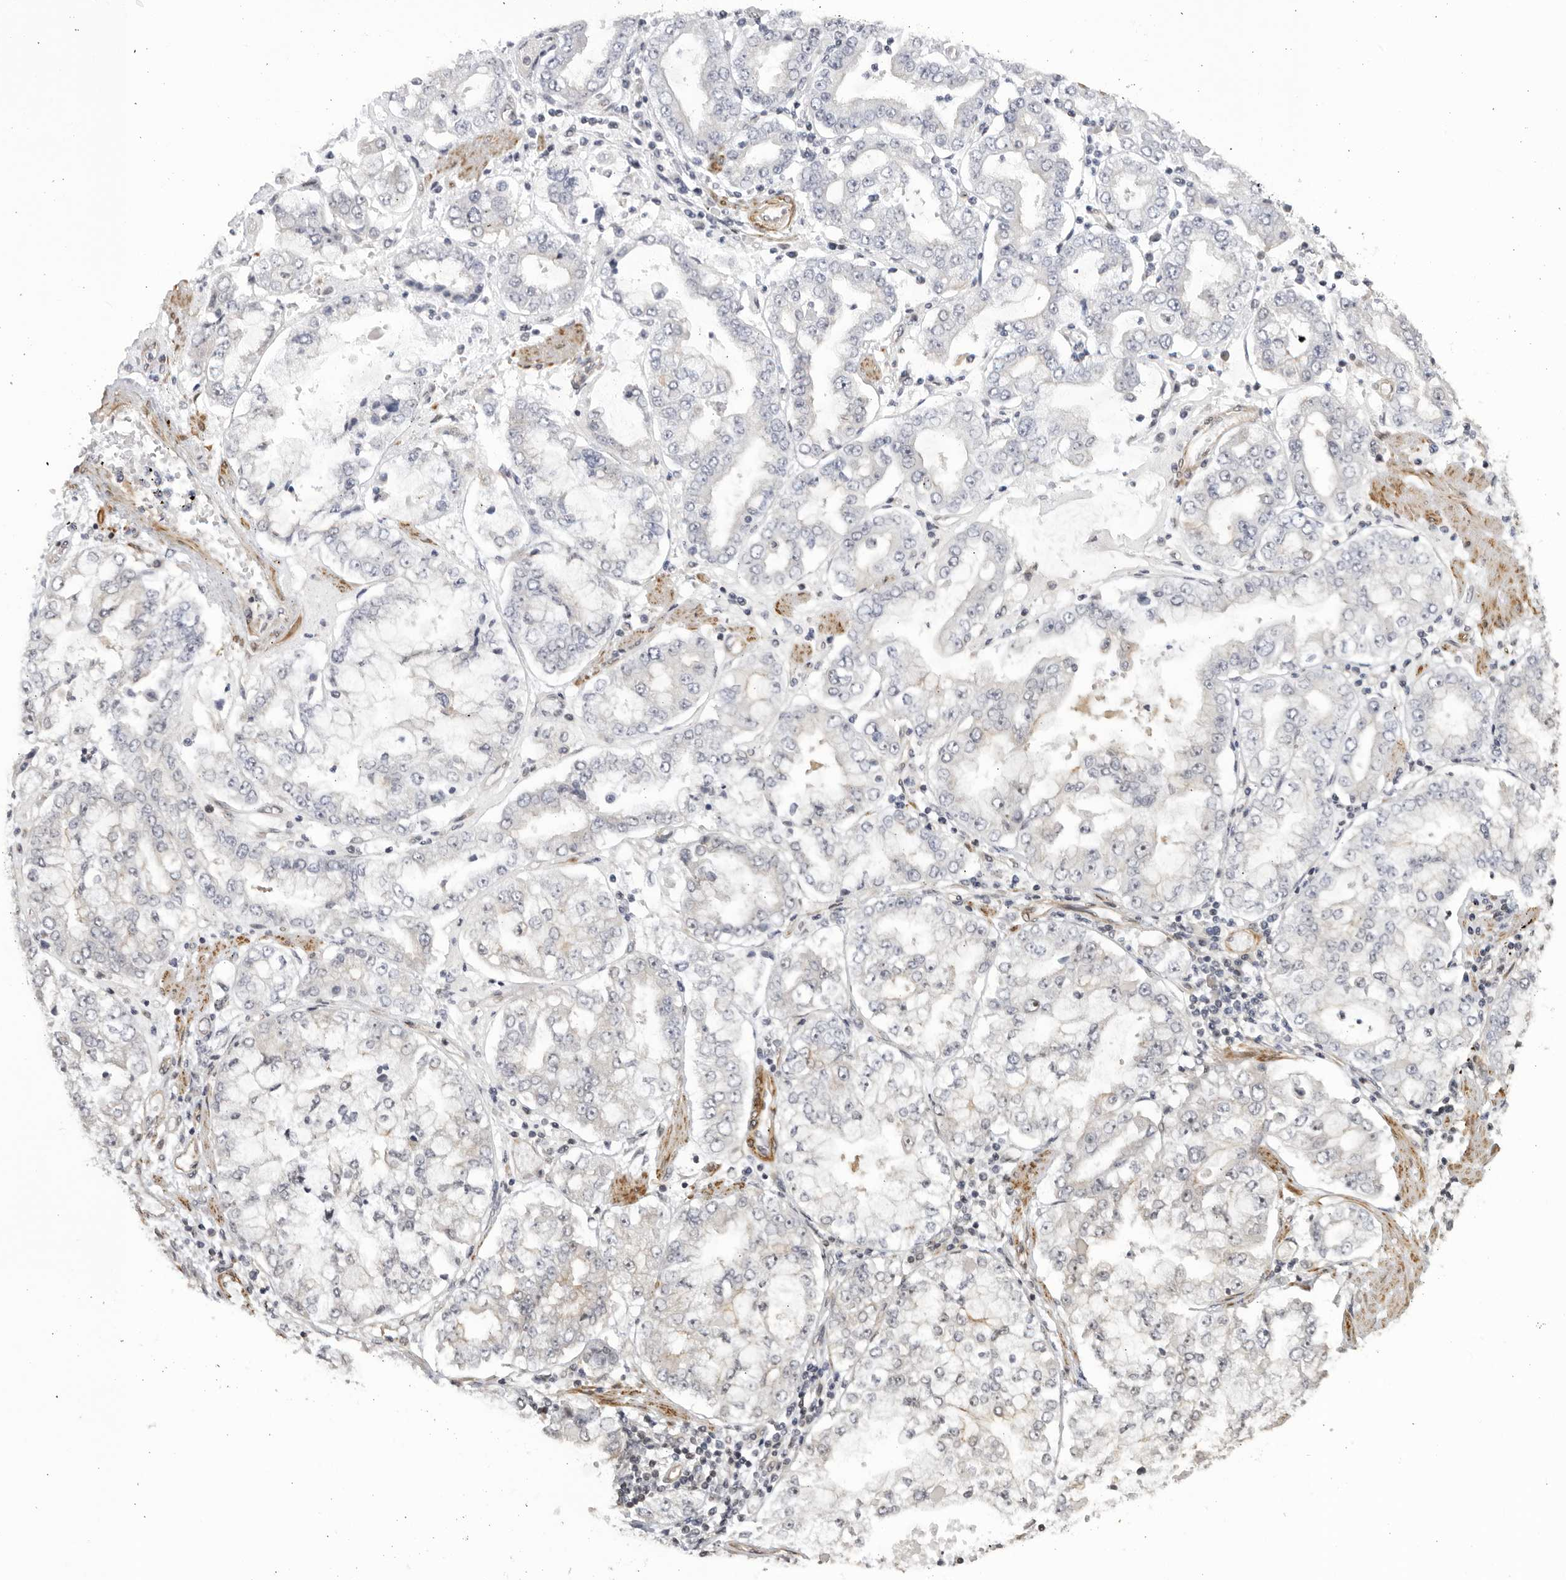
{"staining": {"intensity": "negative", "quantity": "none", "location": "none"}, "tissue": "stomach cancer", "cell_type": "Tumor cells", "image_type": "cancer", "snomed": [{"axis": "morphology", "description": "Adenocarcinoma, NOS"}, {"axis": "topography", "description": "Stomach"}], "caption": "This micrograph is of stomach adenocarcinoma stained with IHC to label a protein in brown with the nuclei are counter-stained blue. There is no expression in tumor cells.", "gene": "CNBD1", "patient": {"sex": "male", "age": 76}}